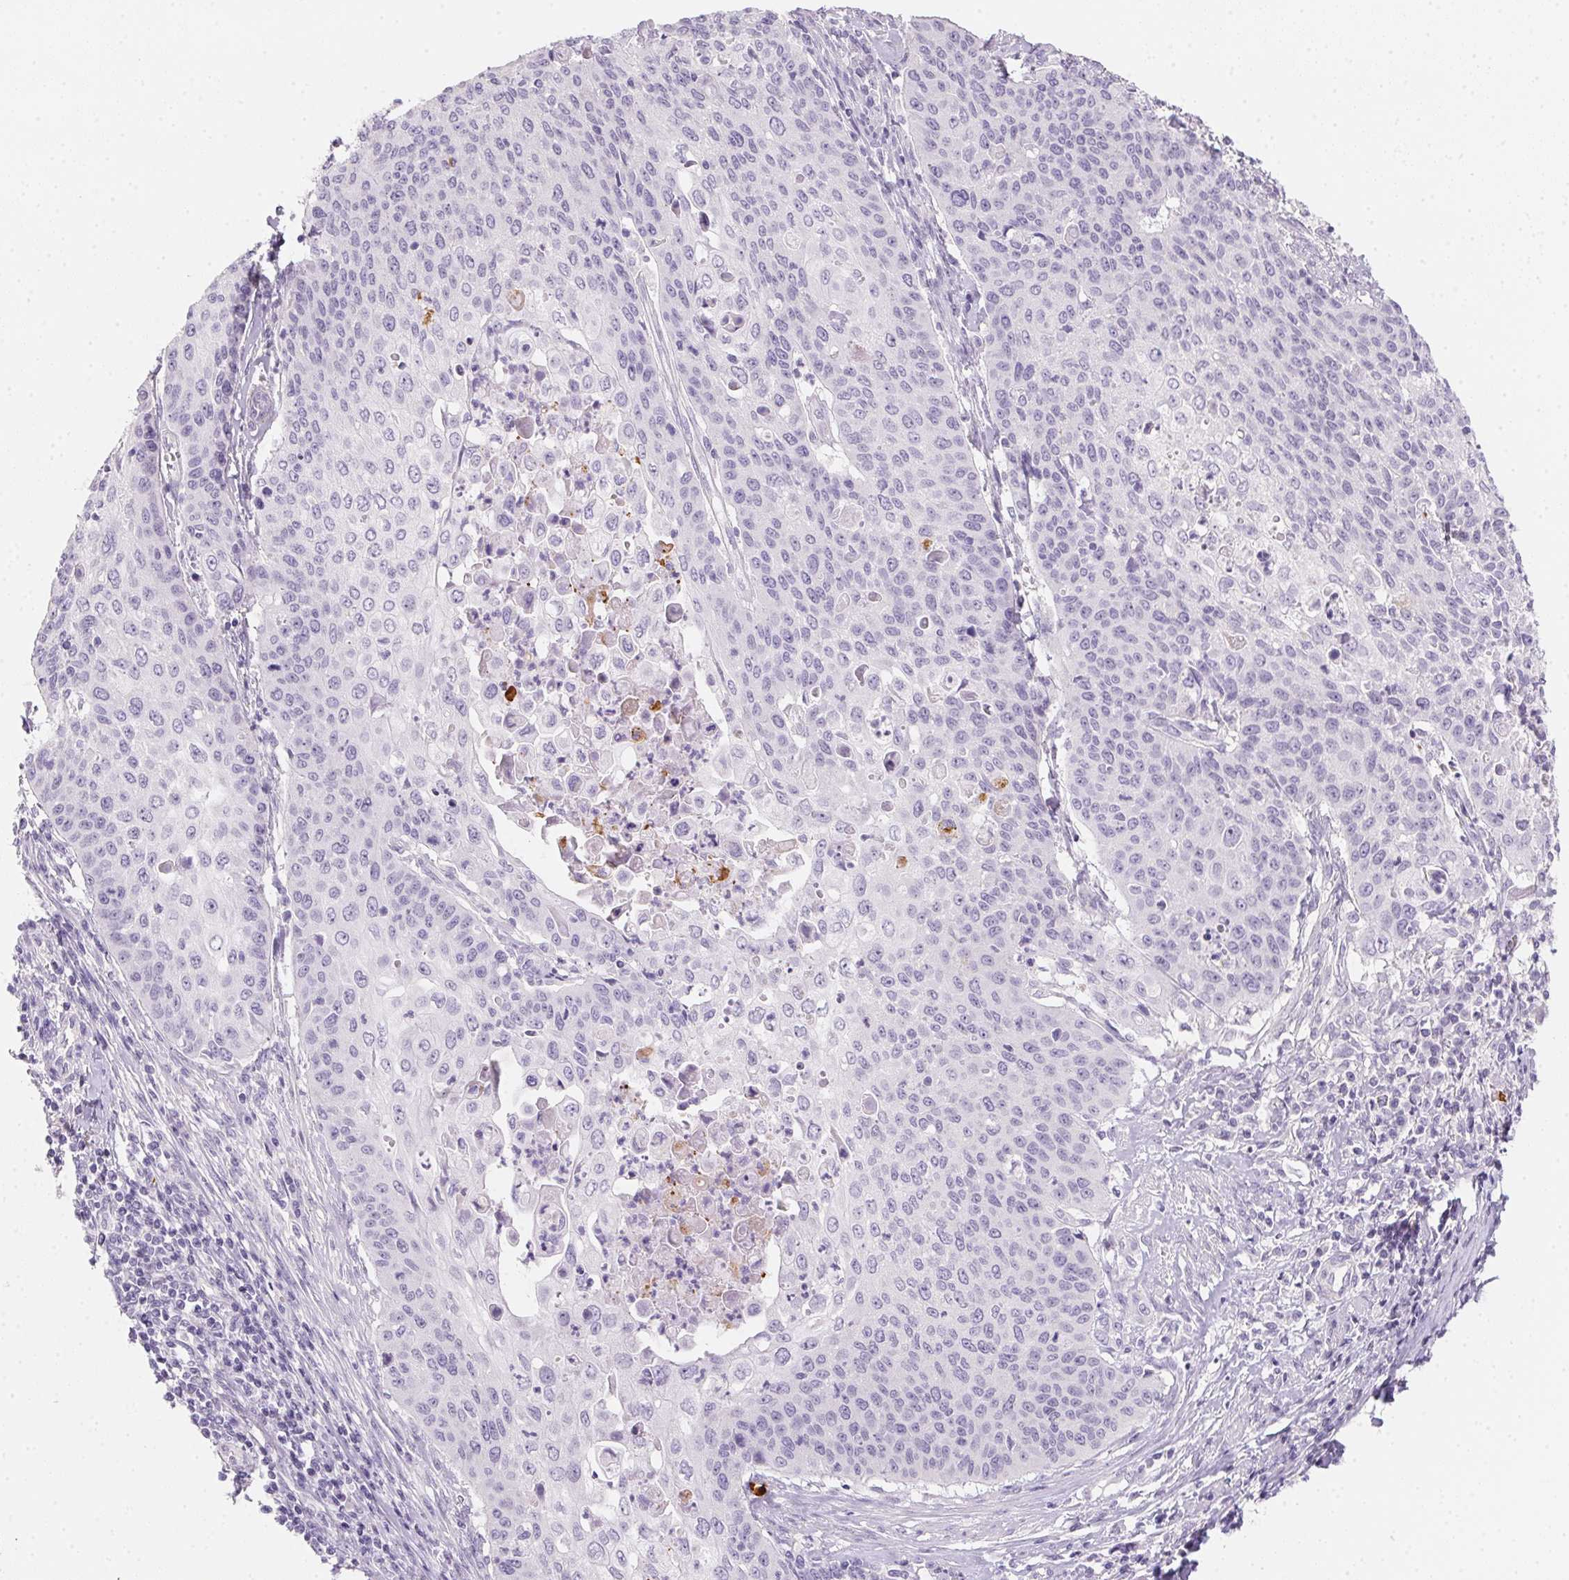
{"staining": {"intensity": "negative", "quantity": "none", "location": "none"}, "tissue": "cervical cancer", "cell_type": "Tumor cells", "image_type": "cancer", "snomed": [{"axis": "morphology", "description": "Squamous cell carcinoma, NOS"}, {"axis": "topography", "description": "Cervix"}], "caption": "An immunohistochemistry micrograph of cervical squamous cell carcinoma is shown. There is no staining in tumor cells of cervical squamous cell carcinoma.", "gene": "MYL4", "patient": {"sex": "female", "age": 65}}